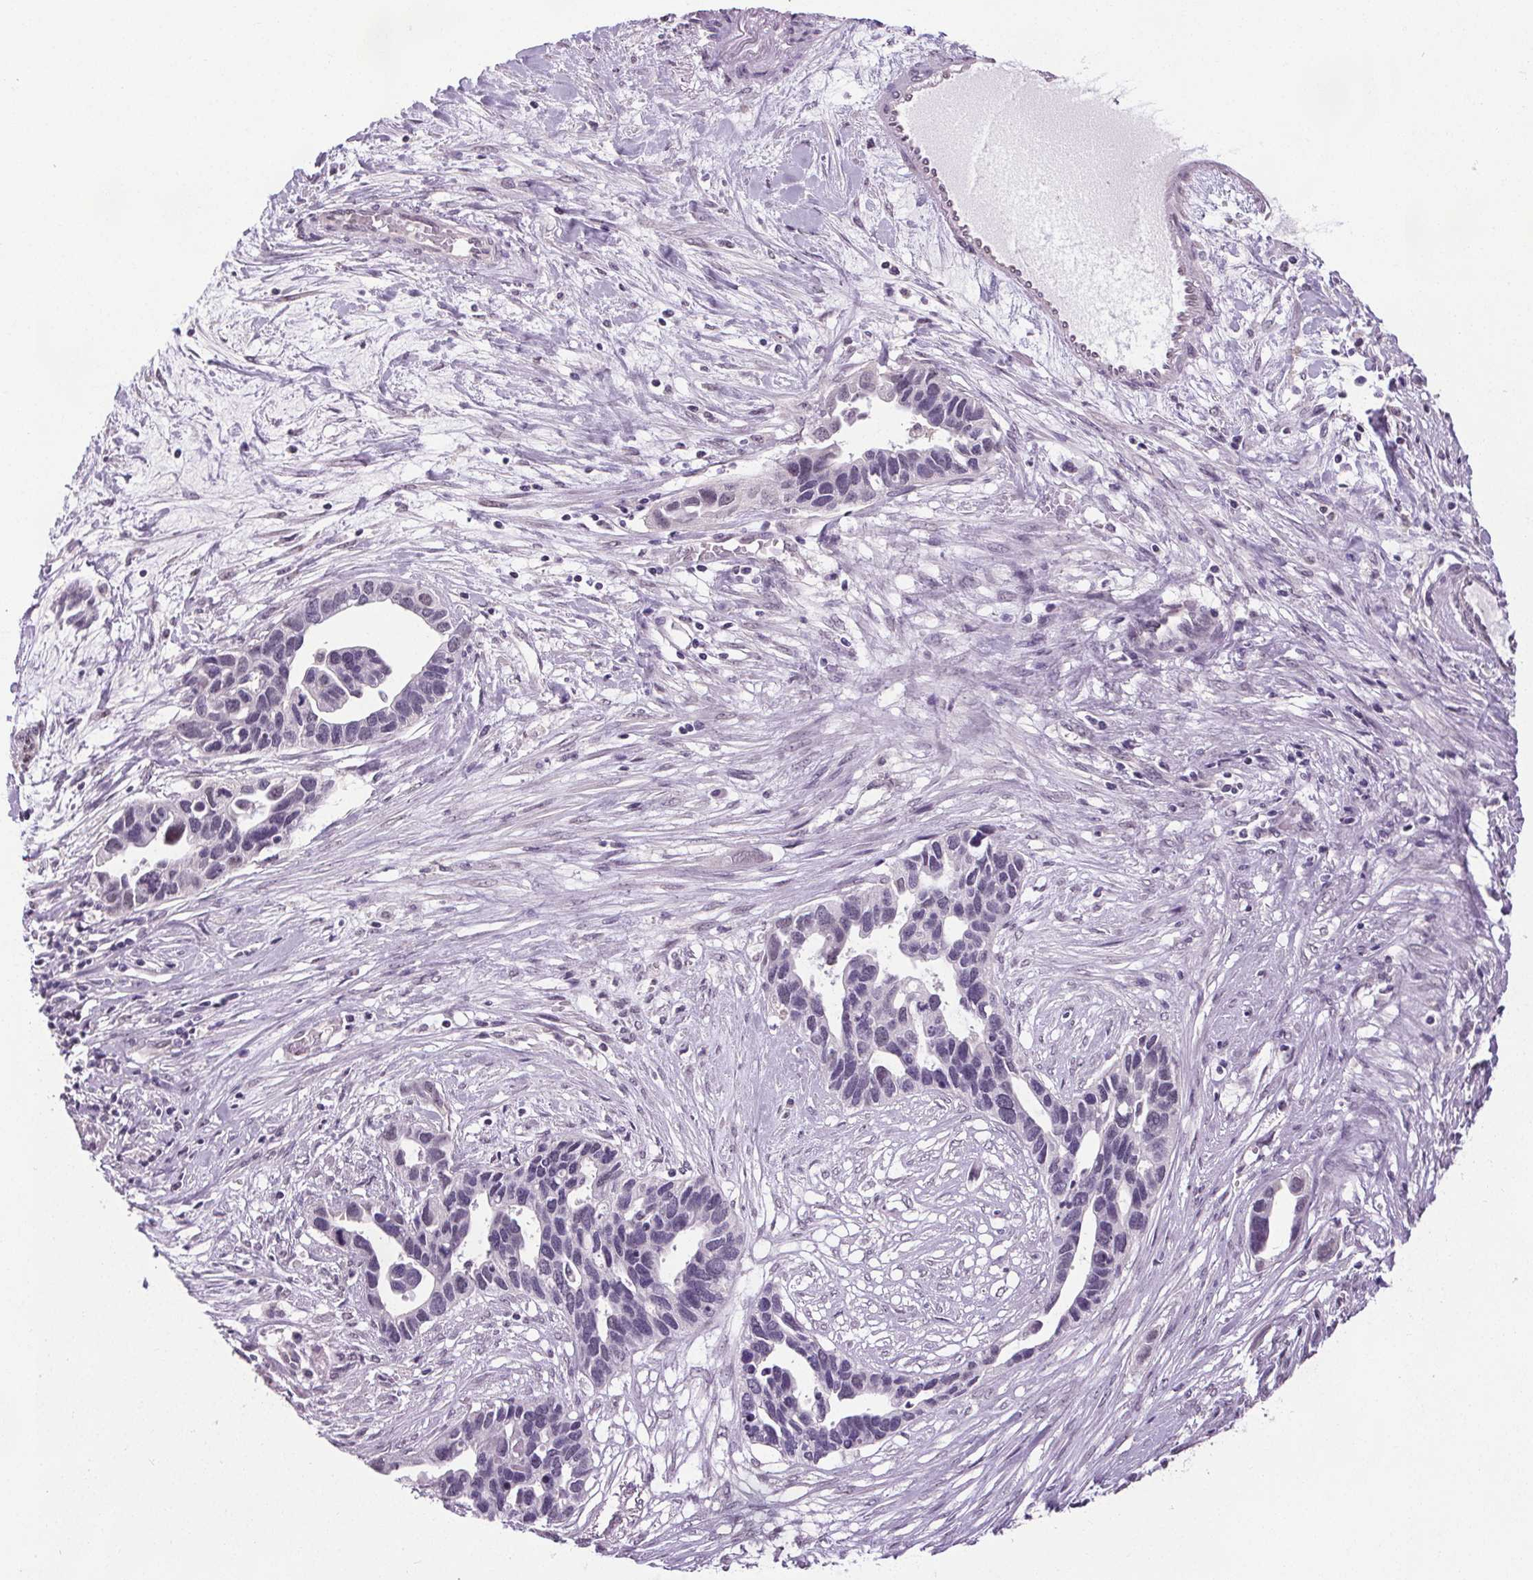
{"staining": {"intensity": "negative", "quantity": "none", "location": "none"}, "tissue": "ovarian cancer", "cell_type": "Tumor cells", "image_type": "cancer", "snomed": [{"axis": "morphology", "description": "Cystadenocarcinoma, serous, NOS"}, {"axis": "topography", "description": "Ovary"}], "caption": "Ovarian cancer (serous cystadenocarcinoma) was stained to show a protein in brown. There is no significant positivity in tumor cells.", "gene": "SLC2A9", "patient": {"sex": "female", "age": 54}}